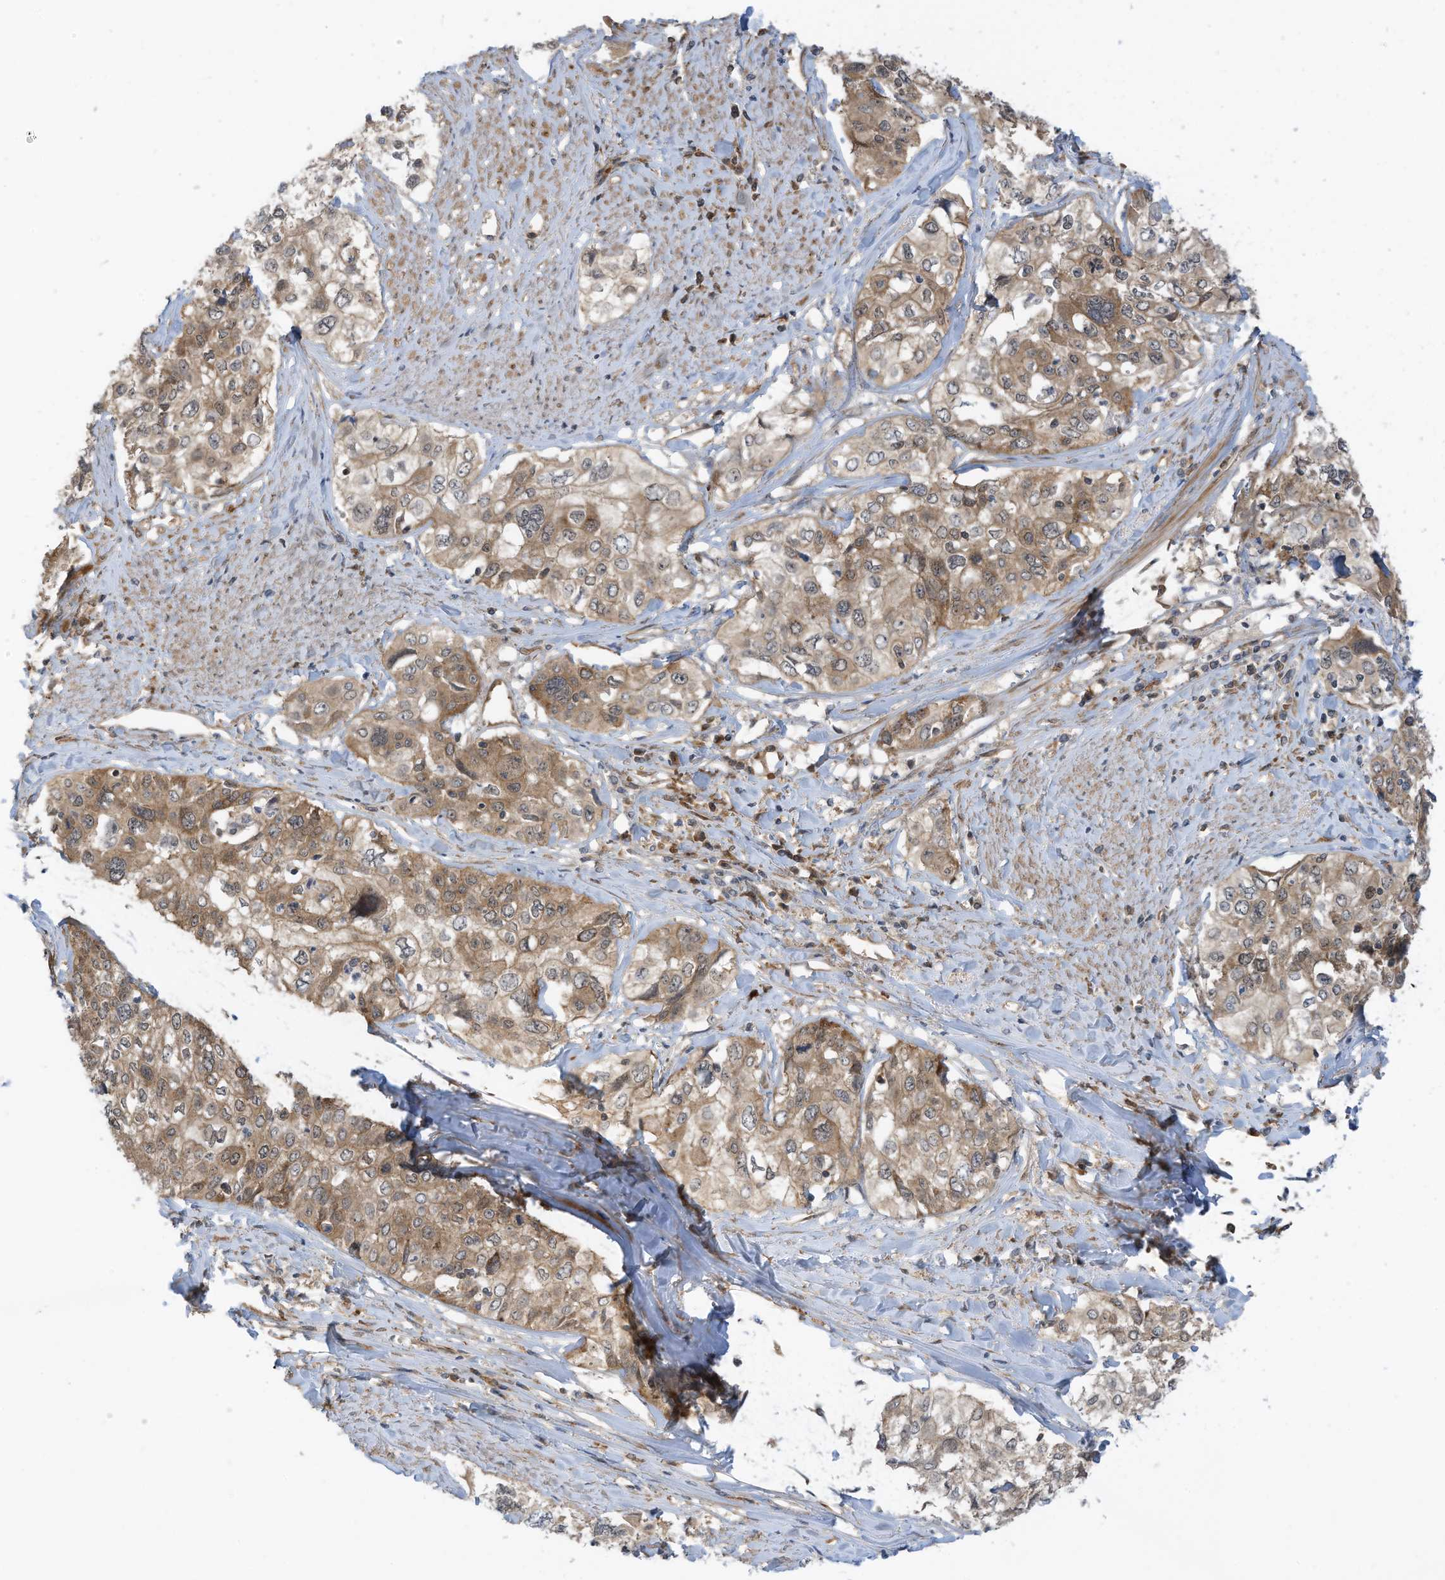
{"staining": {"intensity": "weak", "quantity": ">75%", "location": "cytoplasmic/membranous"}, "tissue": "cervical cancer", "cell_type": "Tumor cells", "image_type": "cancer", "snomed": [{"axis": "morphology", "description": "Squamous cell carcinoma, NOS"}, {"axis": "topography", "description": "Cervix"}], "caption": "Protein expression analysis of human squamous cell carcinoma (cervical) reveals weak cytoplasmic/membranous positivity in about >75% of tumor cells.", "gene": "REPS1", "patient": {"sex": "female", "age": 31}}